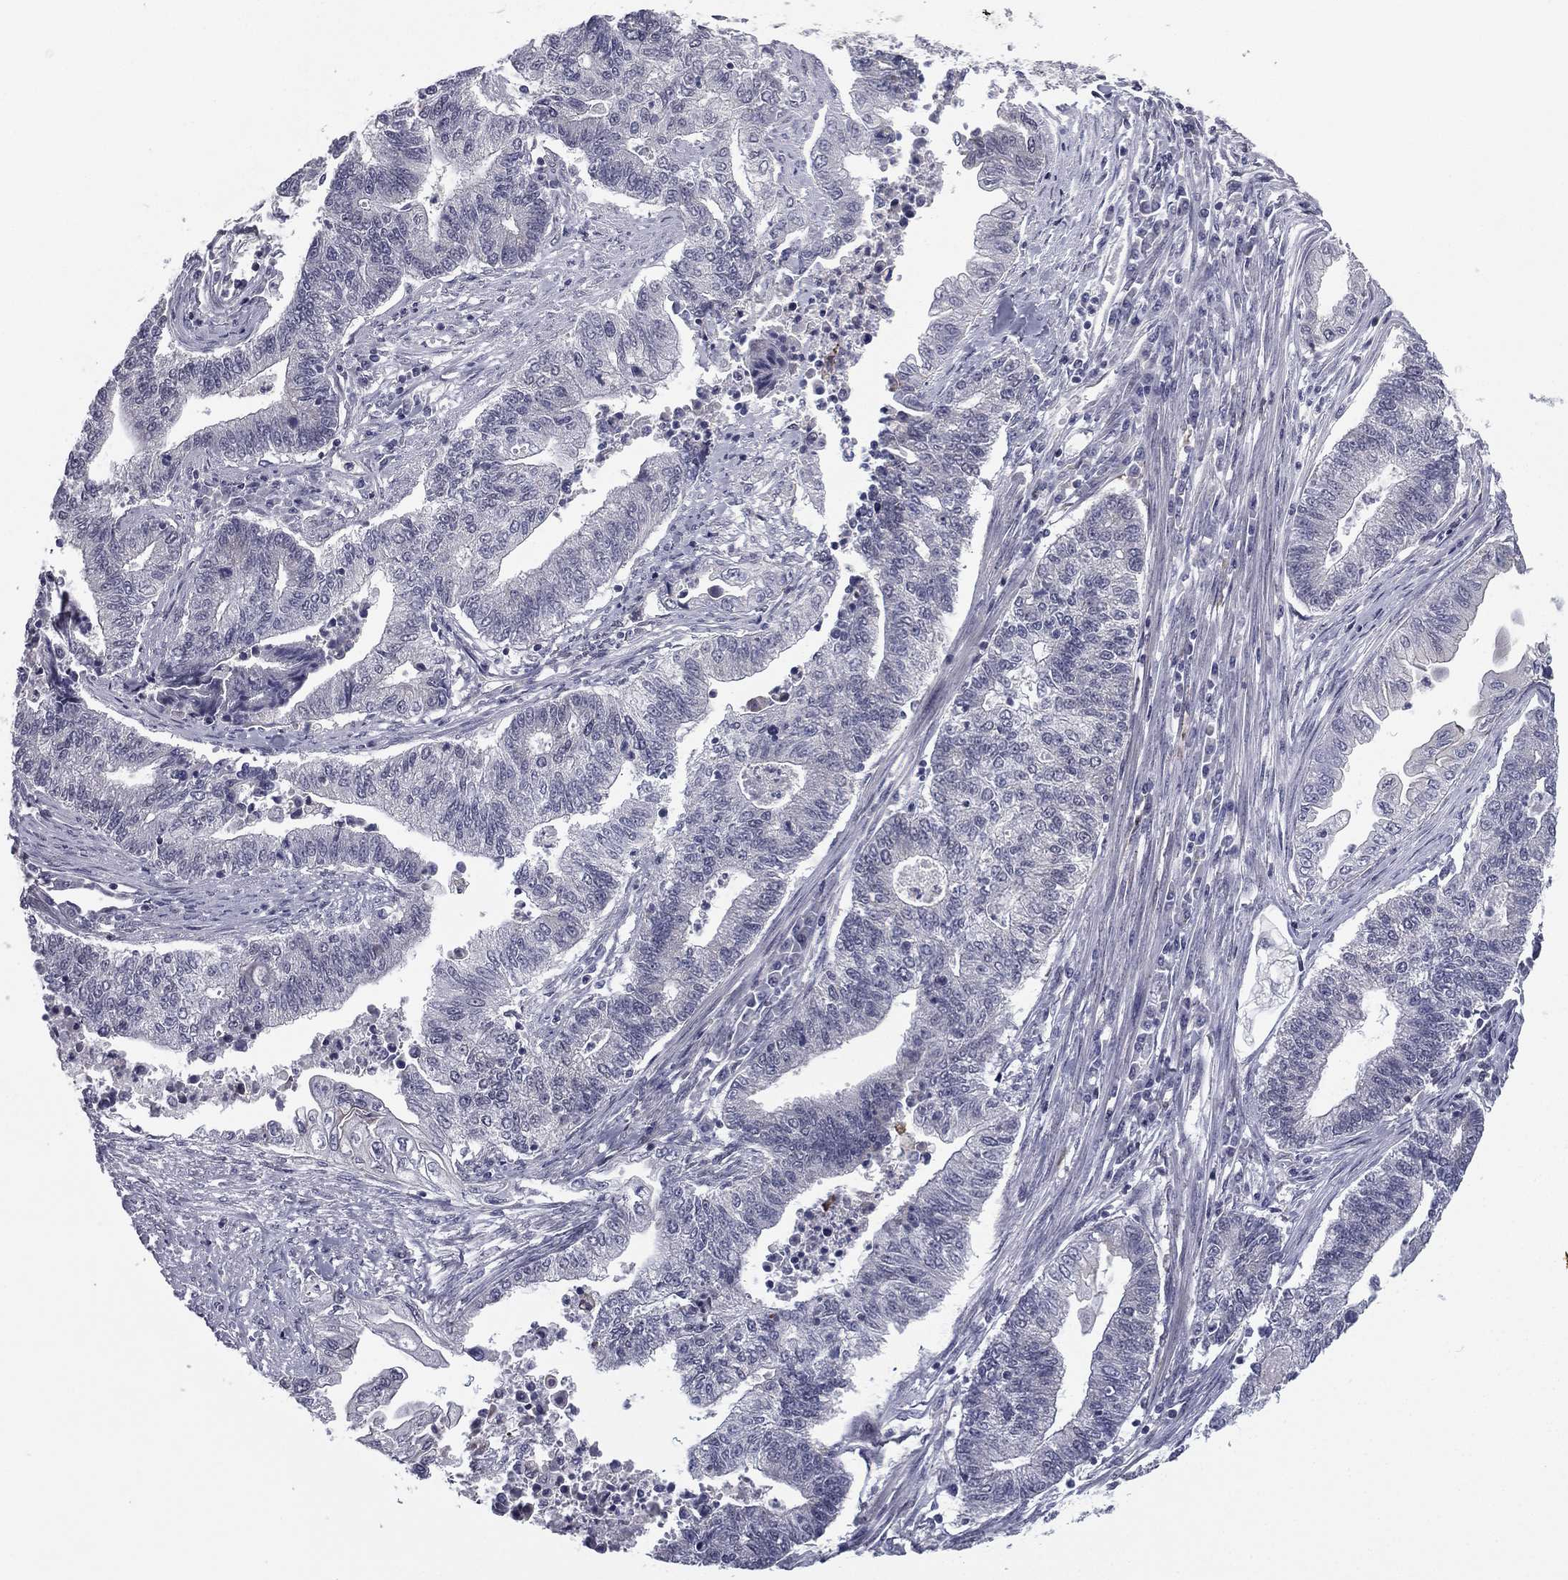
{"staining": {"intensity": "negative", "quantity": "none", "location": "none"}, "tissue": "endometrial cancer", "cell_type": "Tumor cells", "image_type": "cancer", "snomed": [{"axis": "morphology", "description": "Adenocarcinoma, NOS"}, {"axis": "topography", "description": "Uterus"}, {"axis": "topography", "description": "Endometrium"}], "caption": "Image shows no protein positivity in tumor cells of endometrial adenocarcinoma tissue.", "gene": "ACTRT2", "patient": {"sex": "female", "age": 54}}